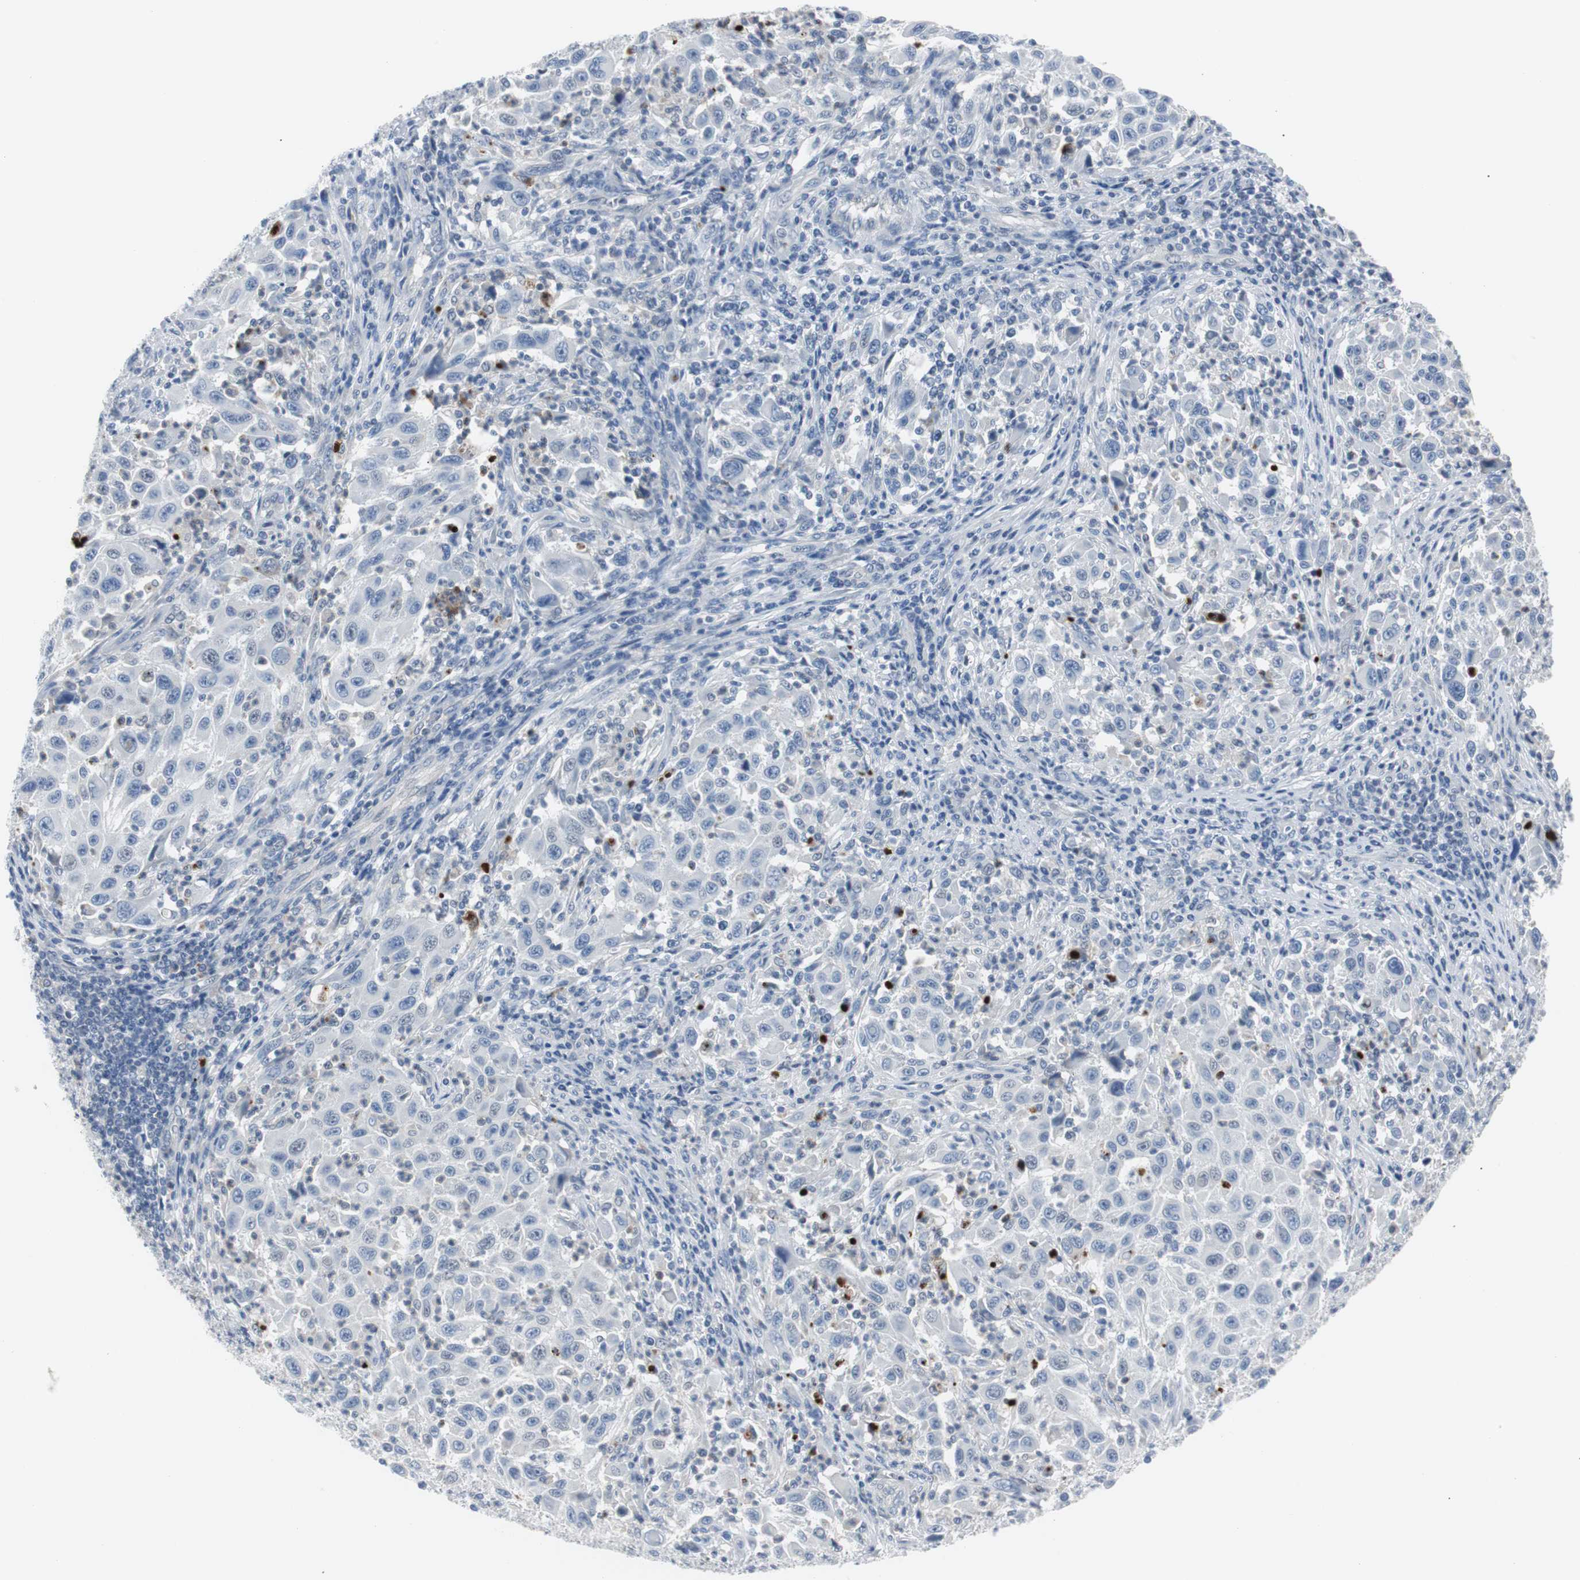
{"staining": {"intensity": "negative", "quantity": "none", "location": "none"}, "tissue": "melanoma", "cell_type": "Tumor cells", "image_type": "cancer", "snomed": [{"axis": "morphology", "description": "Malignant melanoma, Metastatic site"}, {"axis": "topography", "description": "Lymph node"}], "caption": "DAB (3,3'-diaminobenzidine) immunohistochemical staining of melanoma displays no significant staining in tumor cells. Nuclei are stained in blue.", "gene": "RASA1", "patient": {"sex": "male", "age": 61}}